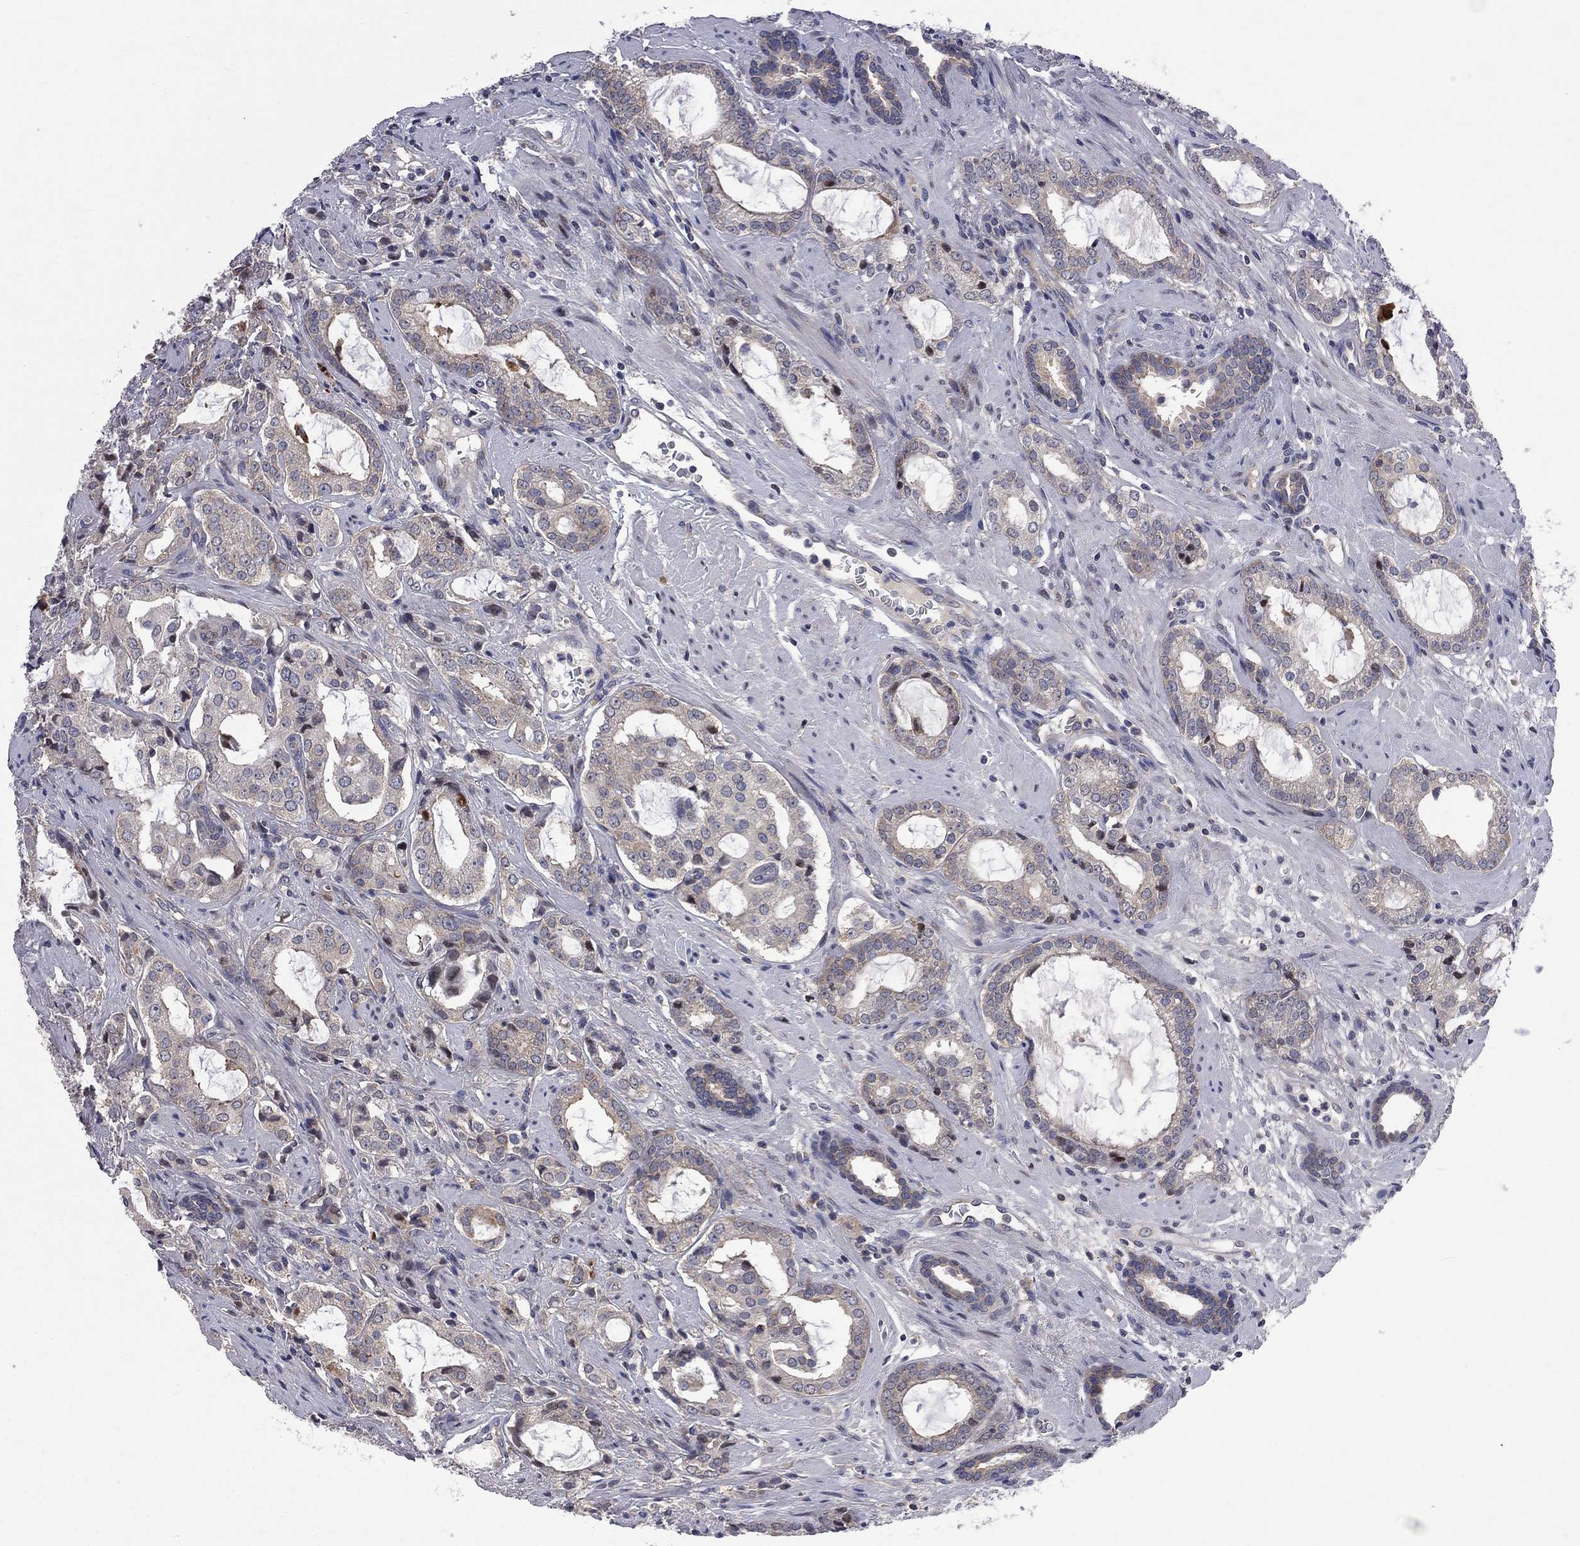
{"staining": {"intensity": "weak", "quantity": "<25%", "location": "cytoplasmic/membranous"}, "tissue": "prostate cancer", "cell_type": "Tumor cells", "image_type": "cancer", "snomed": [{"axis": "morphology", "description": "Adenocarcinoma, NOS"}, {"axis": "topography", "description": "Prostate"}], "caption": "Immunohistochemical staining of human prostate cancer (adenocarcinoma) displays no significant positivity in tumor cells.", "gene": "CNOT11", "patient": {"sex": "male", "age": 66}}